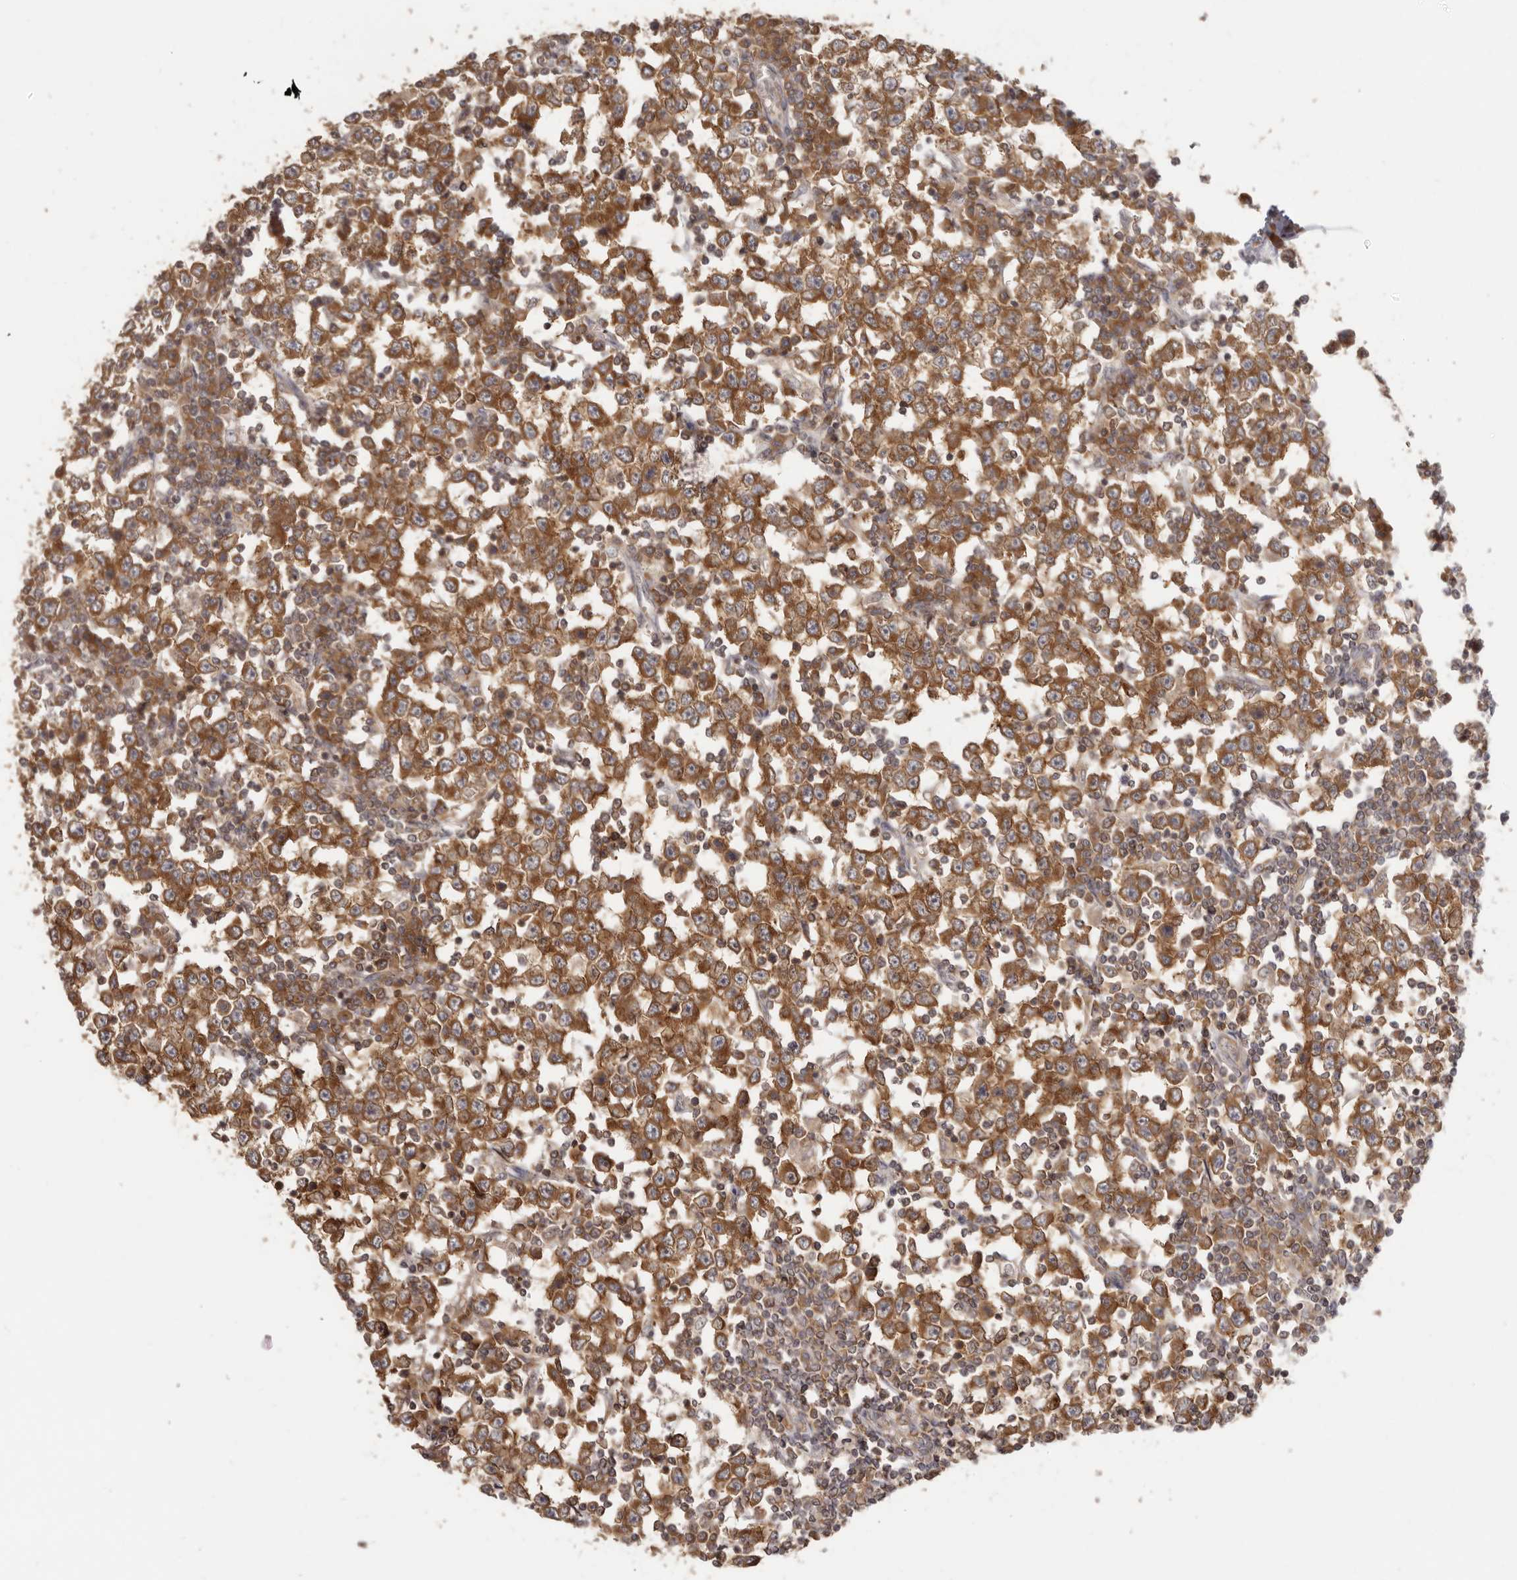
{"staining": {"intensity": "strong", "quantity": ">75%", "location": "cytoplasmic/membranous"}, "tissue": "testis cancer", "cell_type": "Tumor cells", "image_type": "cancer", "snomed": [{"axis": "morphology", "description": "Seminoma, NOS"}, {"axis": "topography", "description": "Testis"}], "caption": "Immunohistochemistry (IHC) micrograph of neoplastic tissue: human testis seminoma stained using IHC exhibits high levels of strong protein expression localized specifically in the cytoplasmic/membranous of tumor cells, appearing as a cytoplasmic/membranous brown color.", "gene": "EEF1E1", "patient": {"sex": "male", "age": 65}}